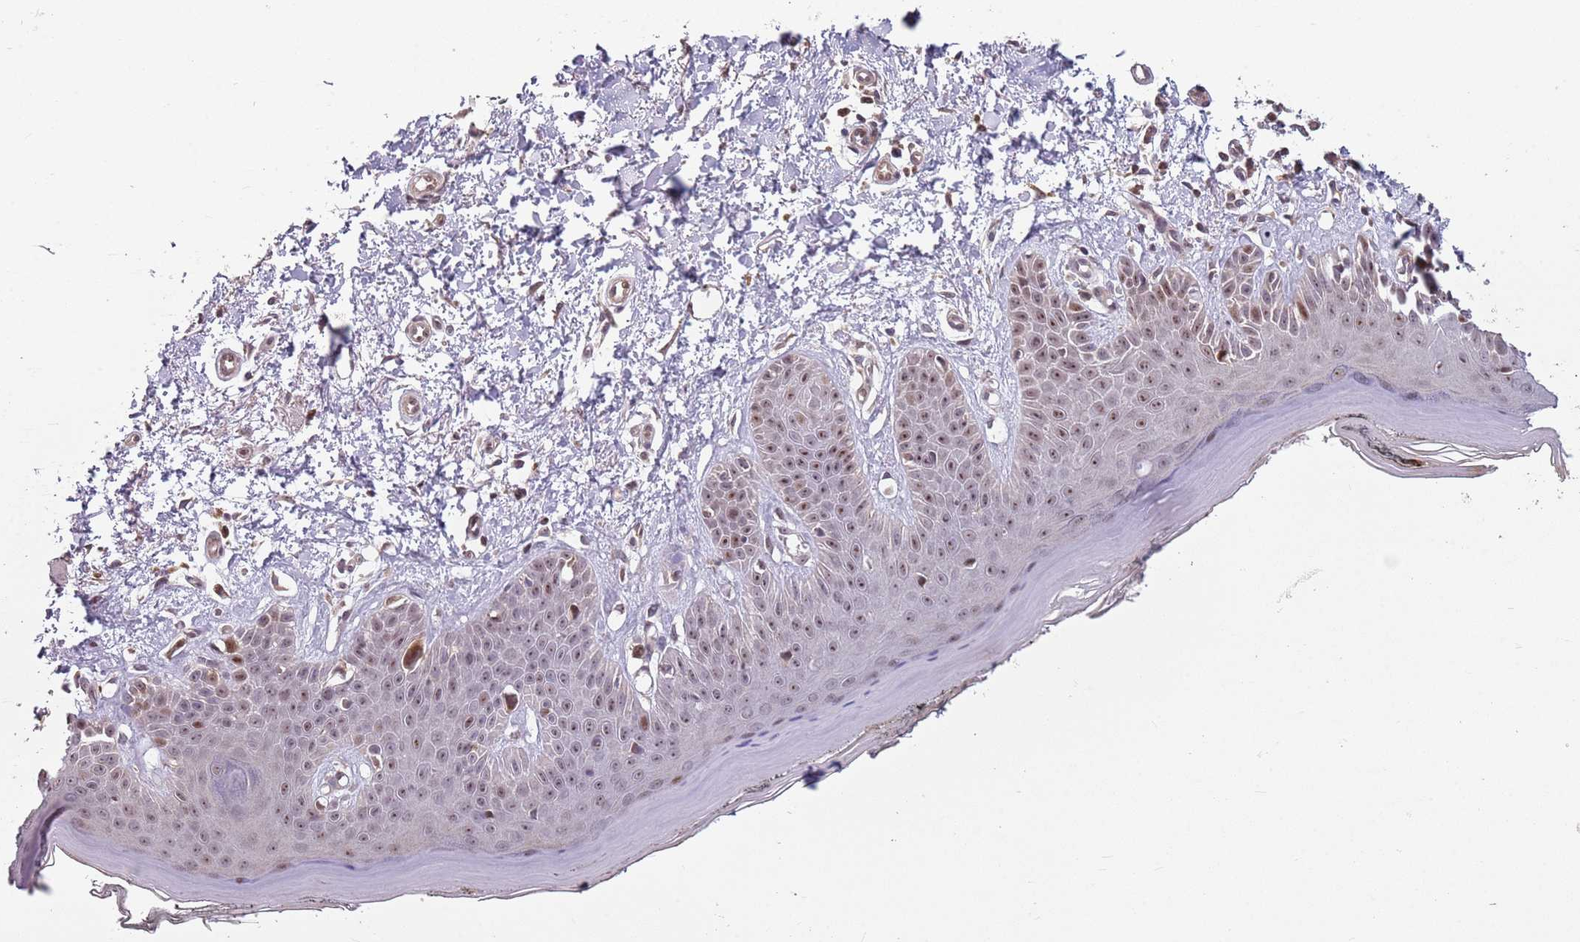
{"staining": {"intensity": "weak", "quantity": ">75%", "location": "cytoplasmic/membranous,nuclear"}, "tissue": "skin", "cell_type": "Fibroblasts", "image_type": "normal", "snomed": [{"axis": "morphology", "description": "Normal tissue, NOS"}, {"axis": "topography", "description": "Skin"}], "caption": "A brown stain shows weak cytoplasmic/membranous,nuclear positivity of a protein in fibroblasts of normal skin.", "gene": "CHURC1", "patient": {"sex": "female", "age": 64}}